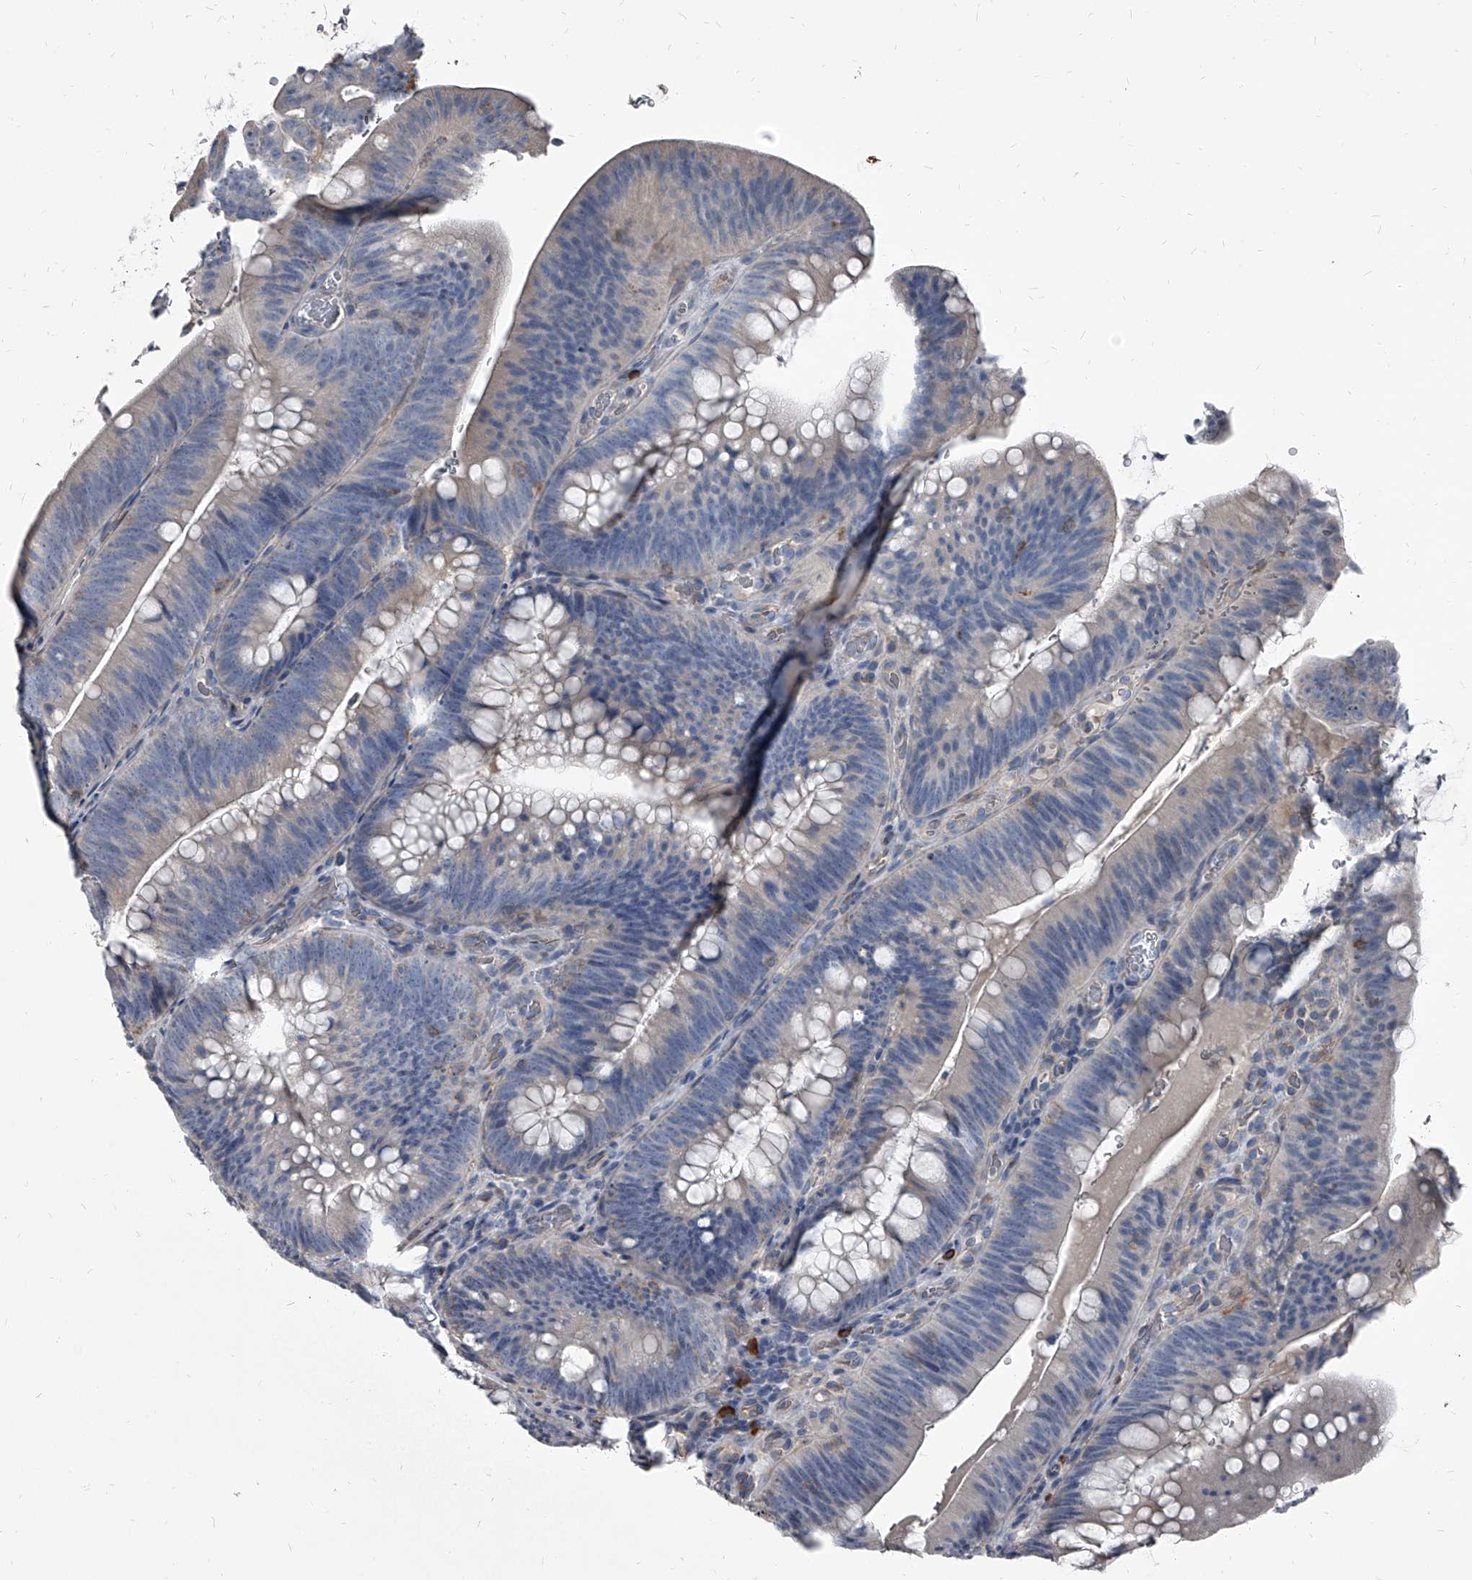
{"staining": {"intensity": "negative", "quantity": "none", "location": "none"}, "tissue": "colorectal cancer", "cell_type": "Tumor cells", "image_type": "cancer", "snomed": [{"axis": "morphology", "description": "Normal tissue, NOS"}, {"axis": "topography", "description": "Colon"}], "caption": "IHC photomicrograph of colorectal cancer stained for a protein (brown), which exhibits no positivity in tumor cells.", "gene": "PGLYRP3", "patient": {"sex": "female", "age": 82}}